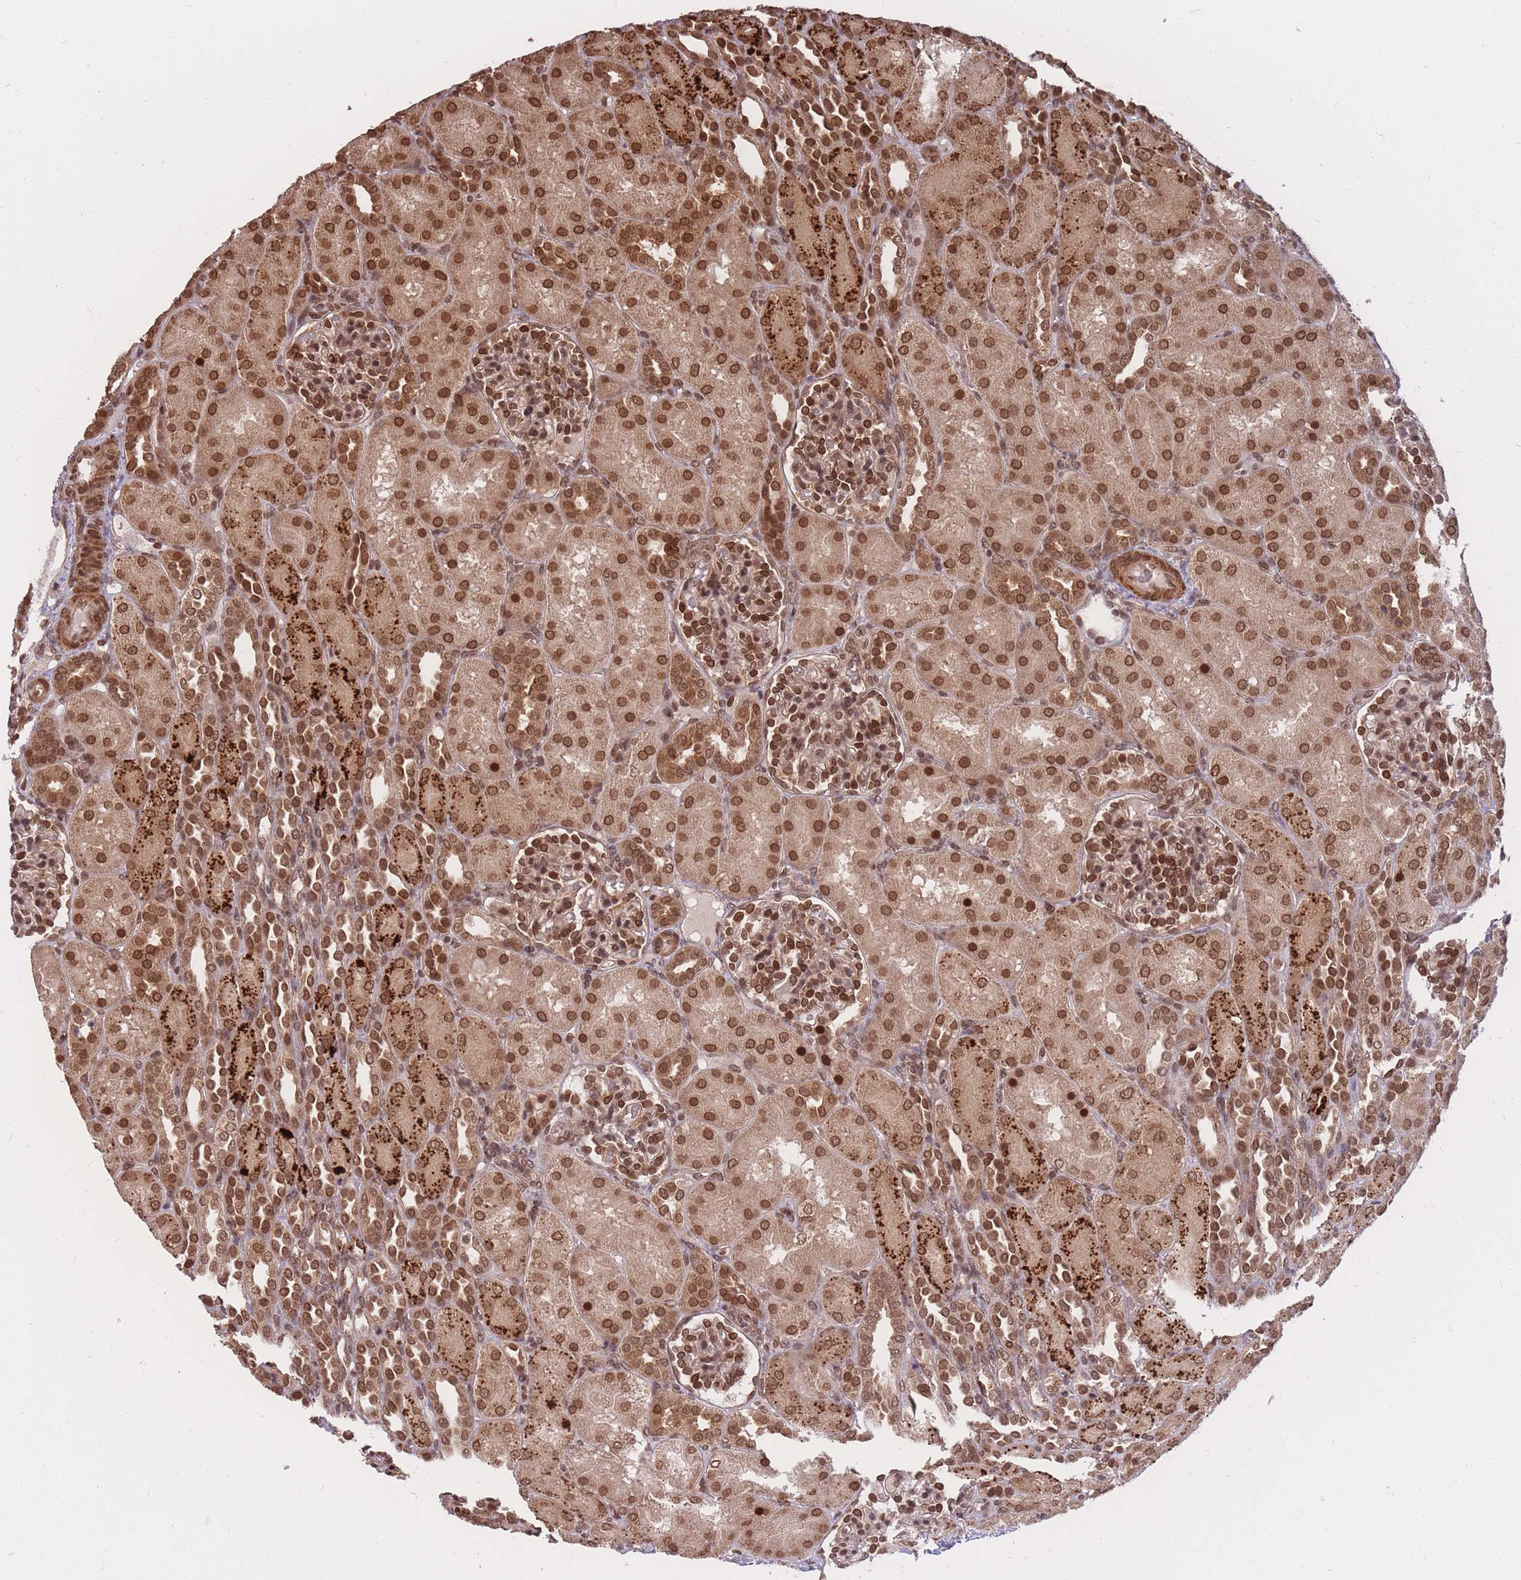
{"staining": {"intensity": "strong", "quantity": "25%-75%", "location": "nuclear"}, "tissue": "kidney", "cell_type": "Cells in glomeruli", "image_type": "normal", "snomed": [{"axis": "morphology", "description": "Normal tissue, NOS"}, {"axis": "topography", "description": "Kidney"}], "caption": "An immunohistochemistry photomicrograph of normal tissue is shown. Protein staining in brown labels strong nuclear positivity in kidney within cells in glomeruli.", "gene": "SRA1", "patient": {"sex": "male", "age": 1}}